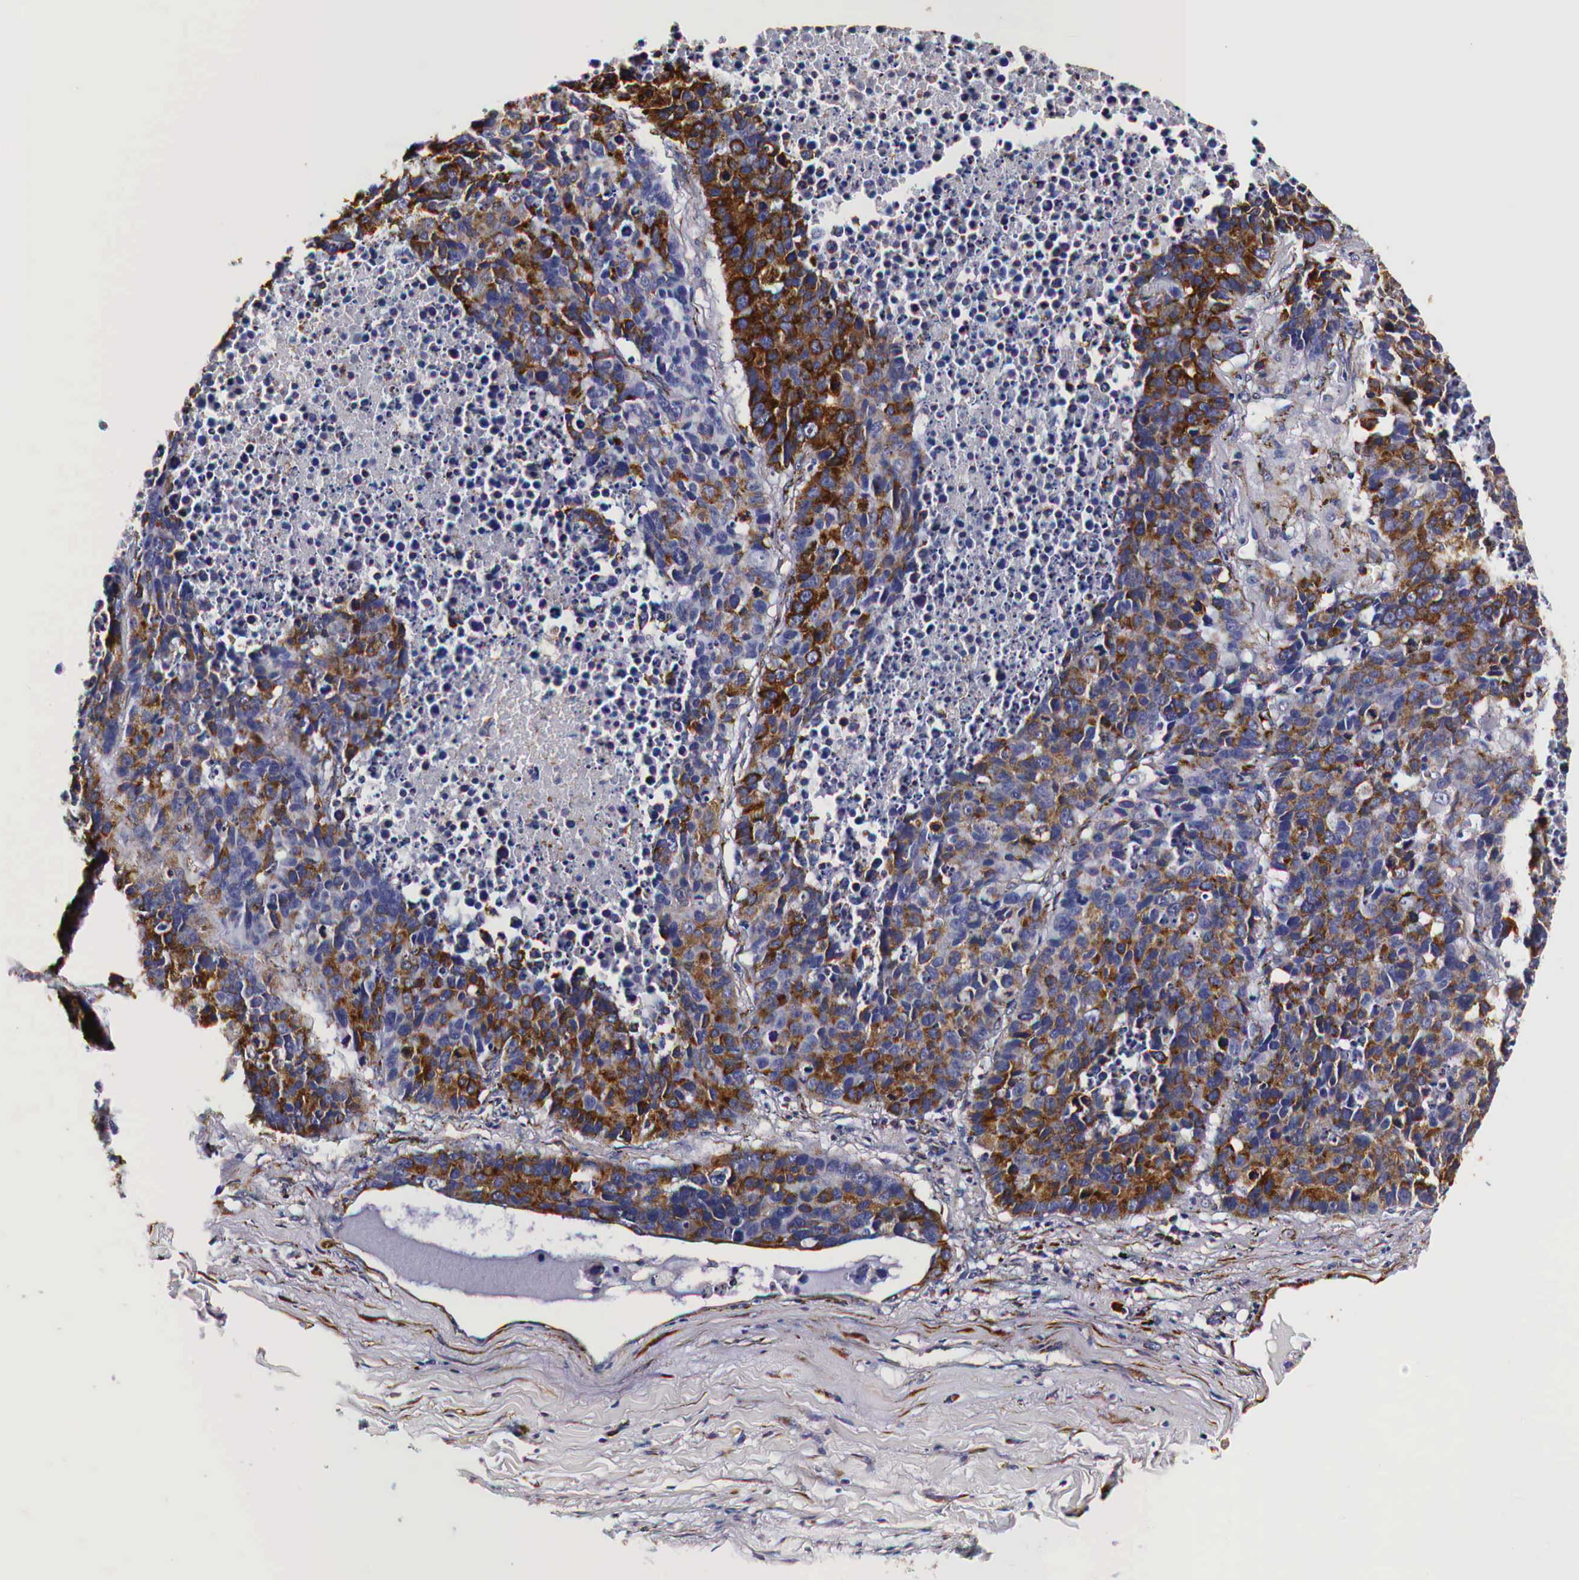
{"staining": {"intensity": "strong", "quantity": "25%-75%", "location": "cytoplasmic/membranous"}, "tissue": "lung cancer", "cell_type": "Tumor cells", "image_type": "cancer", "snomed": [{"axis": "morphology", "description": "Carcinoid, malignant, NOS"}, {"axis": "topography", "description": "Lung"}], "caption": "Immunohistochemistry histopathology image of neoplastic tissue: lung cancer (carcinoid (malignant)) stained using IHC demonstrates high levels of strong protein expression localized specifically in the cytoplasmic/membranous of tumor cells, appearing as a cytoplasmic/membranous brown color.", "gene": "CKAP4", "patient": {"sex": "male", "age": 60}}